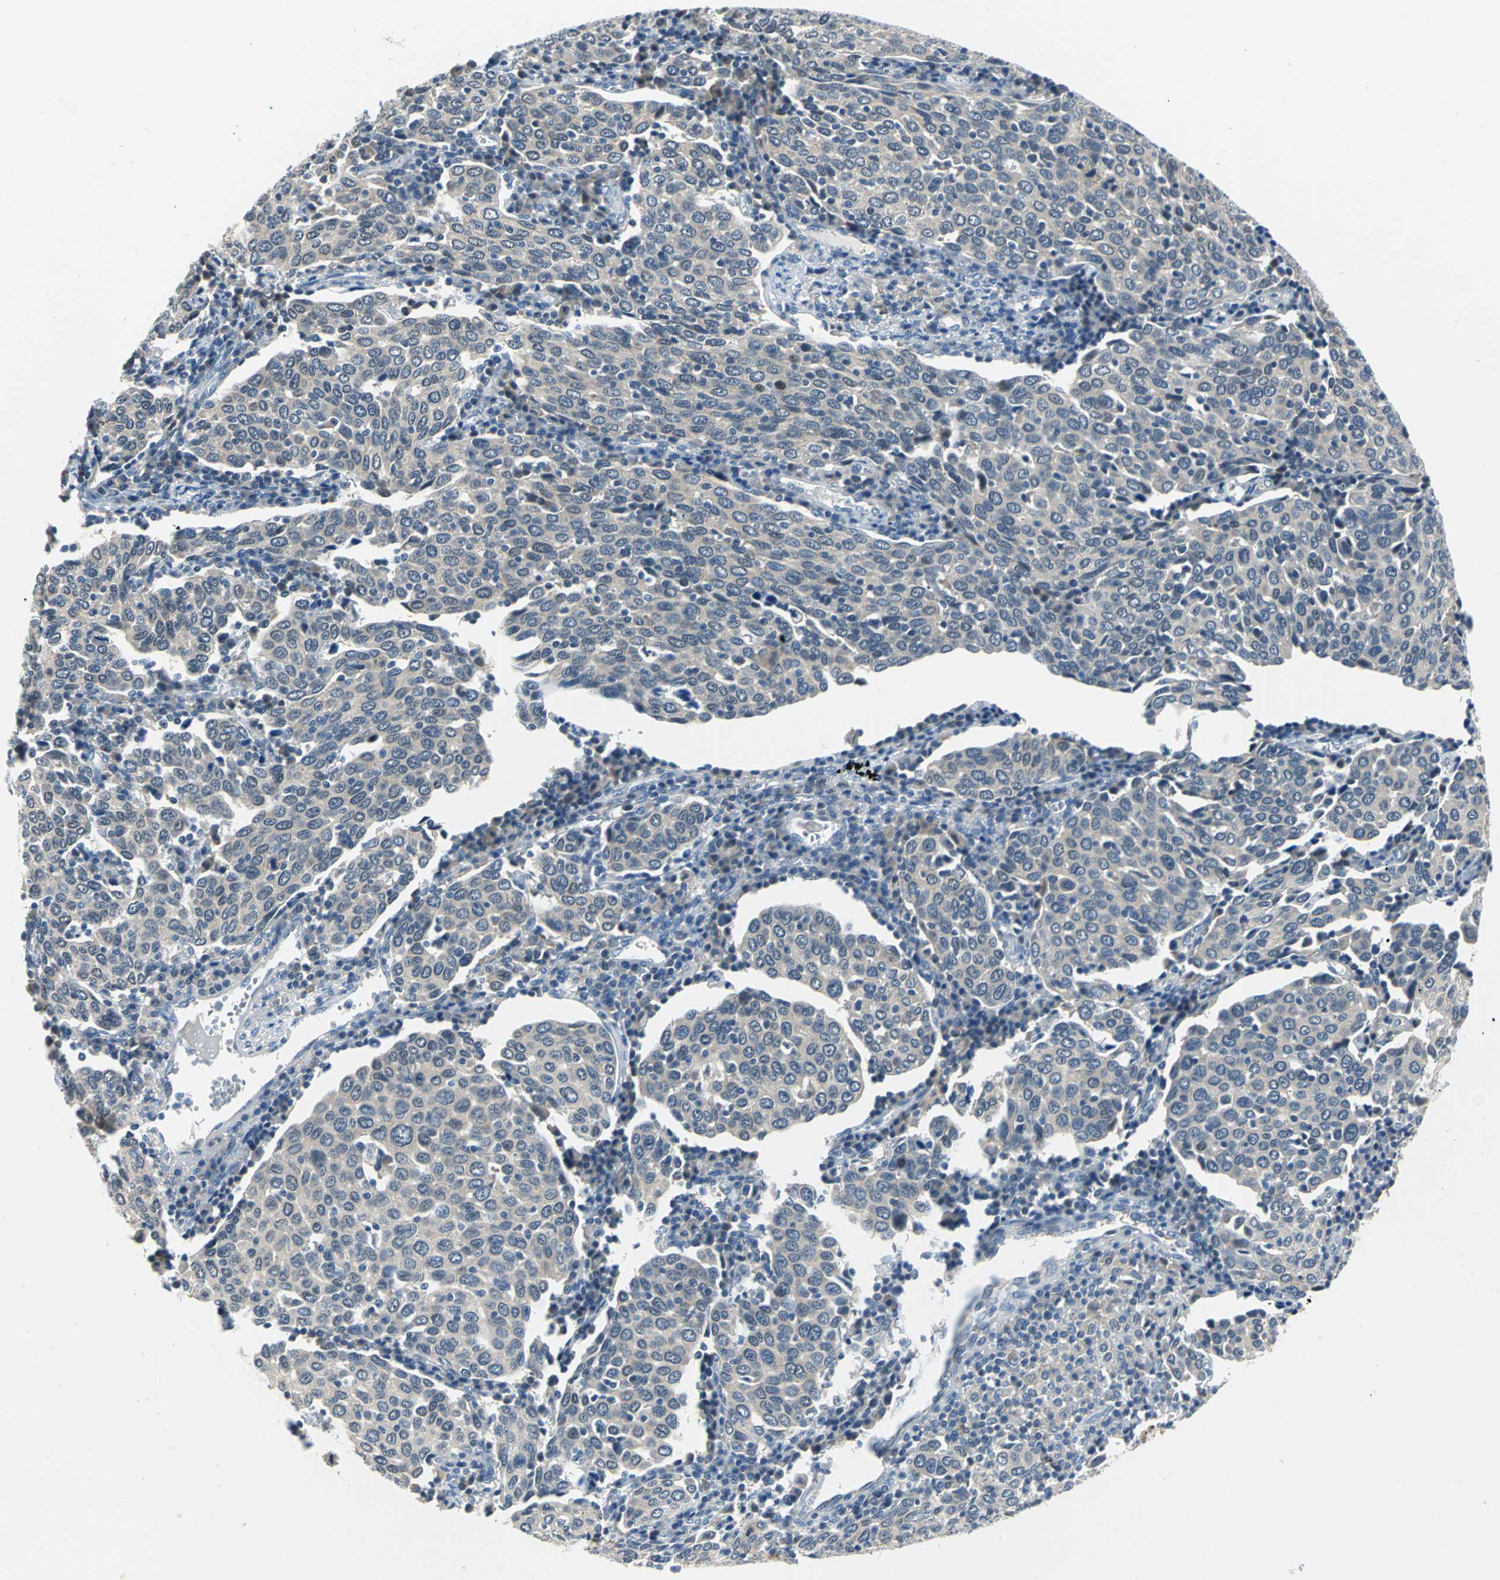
{"staining": {"intensity": "weak", "quantity": ">75%", "location": "cytoplasmic/membranous"}, "tissue": "cervical cancer", "cell_type": "Tumor cells", "image_type": "cancer", "snomed": [{"axis": "morphology", "description": "Squamous cell carcinoma, NOS"}, {"axis": "topography", "description": "Cervix"}], "caption": "Cervical squamous cell carcinoma stained with DAB (3,3'-diaminobenzidine) IHC exhibits low levels of weak cytoplasmic/membranous positivity in approximately >75% of tumor cells.", "gene": "ZNF415", "patient": {"sex": "female", "age": 40}}